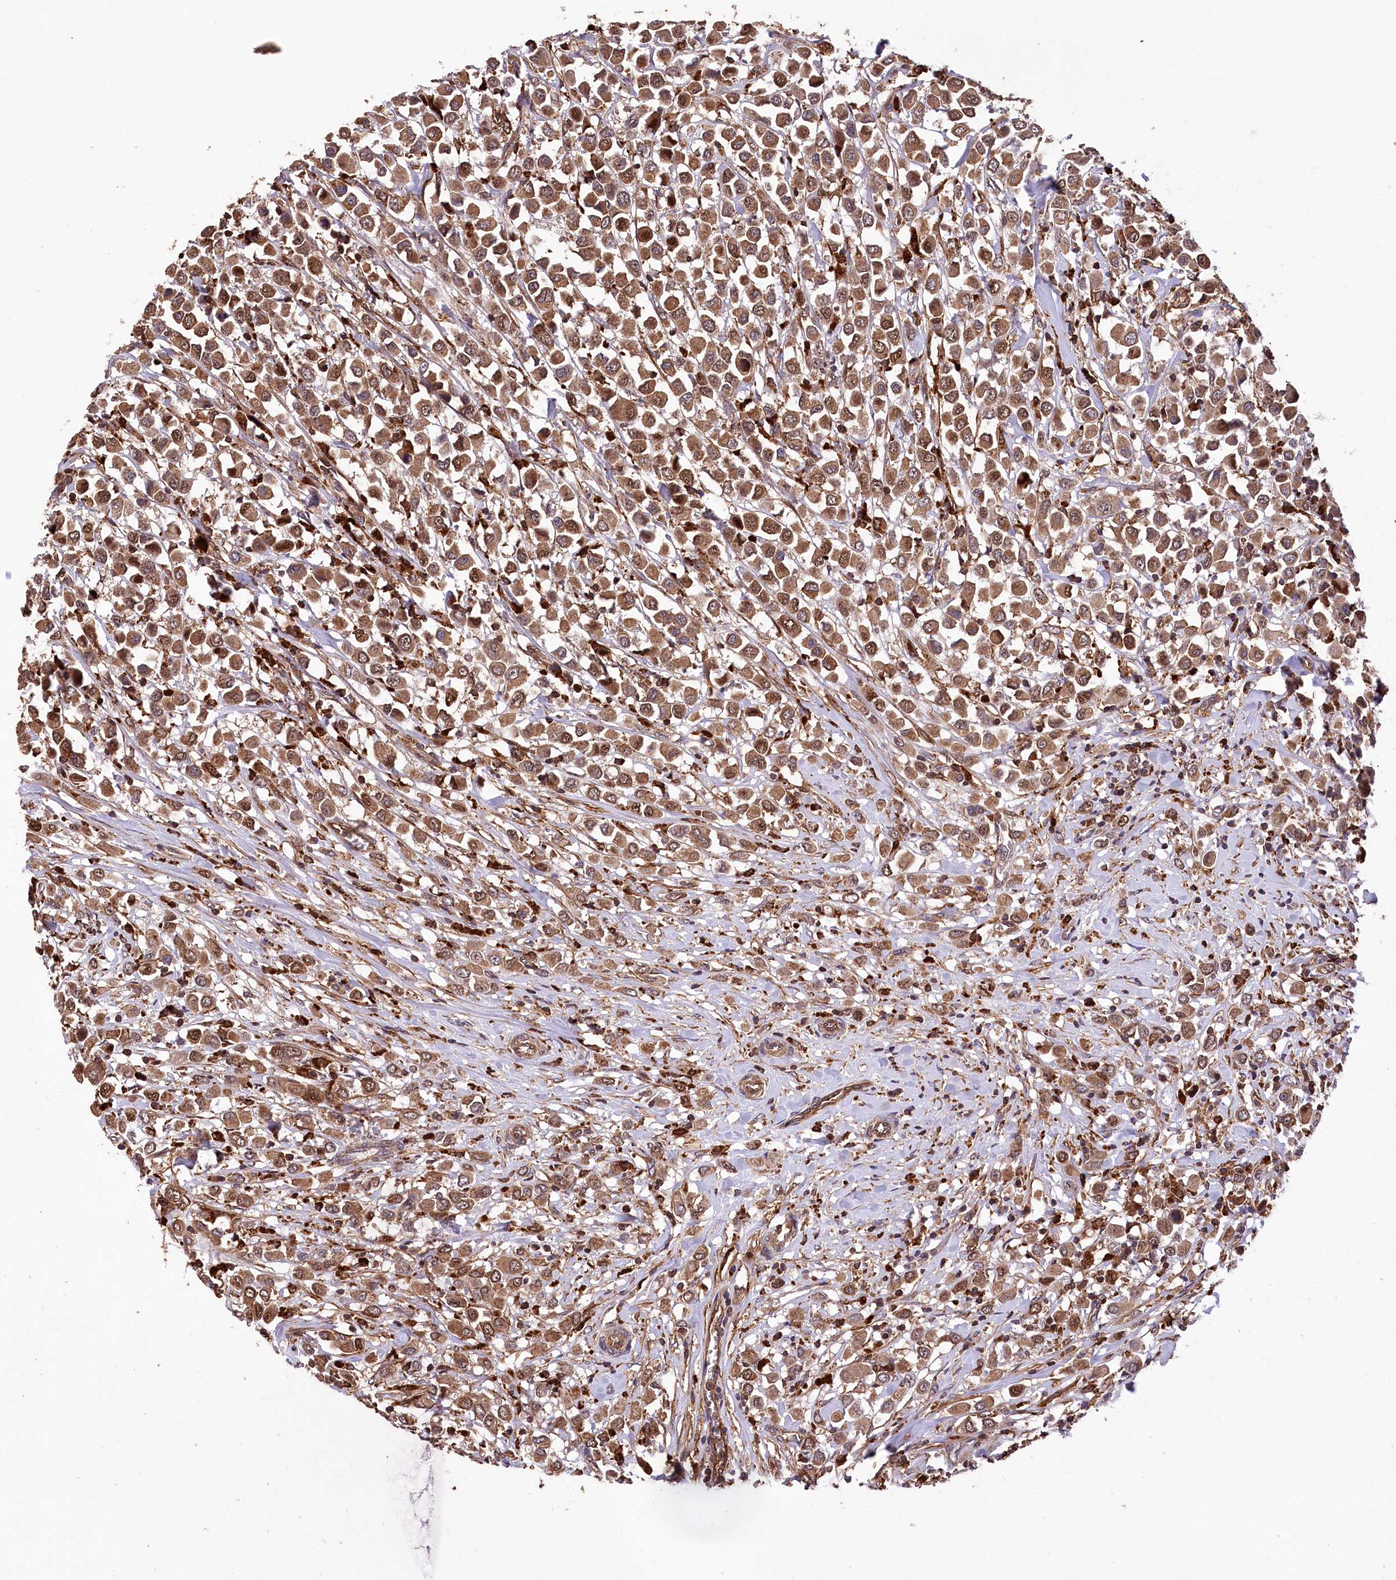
{"staining": {"intensity": "strong", "quantity": ">75%", "location": "cytoplasmic/membranous"}, "tissue": "breast cancer", "cell_type": "Tumor cells", "image_type": "cancer", "snomed": [{"axis": "morphology", "description": "Duct carcinoma"}, {"axis": "topography", "description": "Breast"}], "caption": "Tumor cells reveal high levels of strong cytoplasmic/membranous staining in about >75% of cells in human breast cancer (invasive ductal carcinoma).", "gene": "DPP3", "patient": {"sex": "female", "age": 61}}